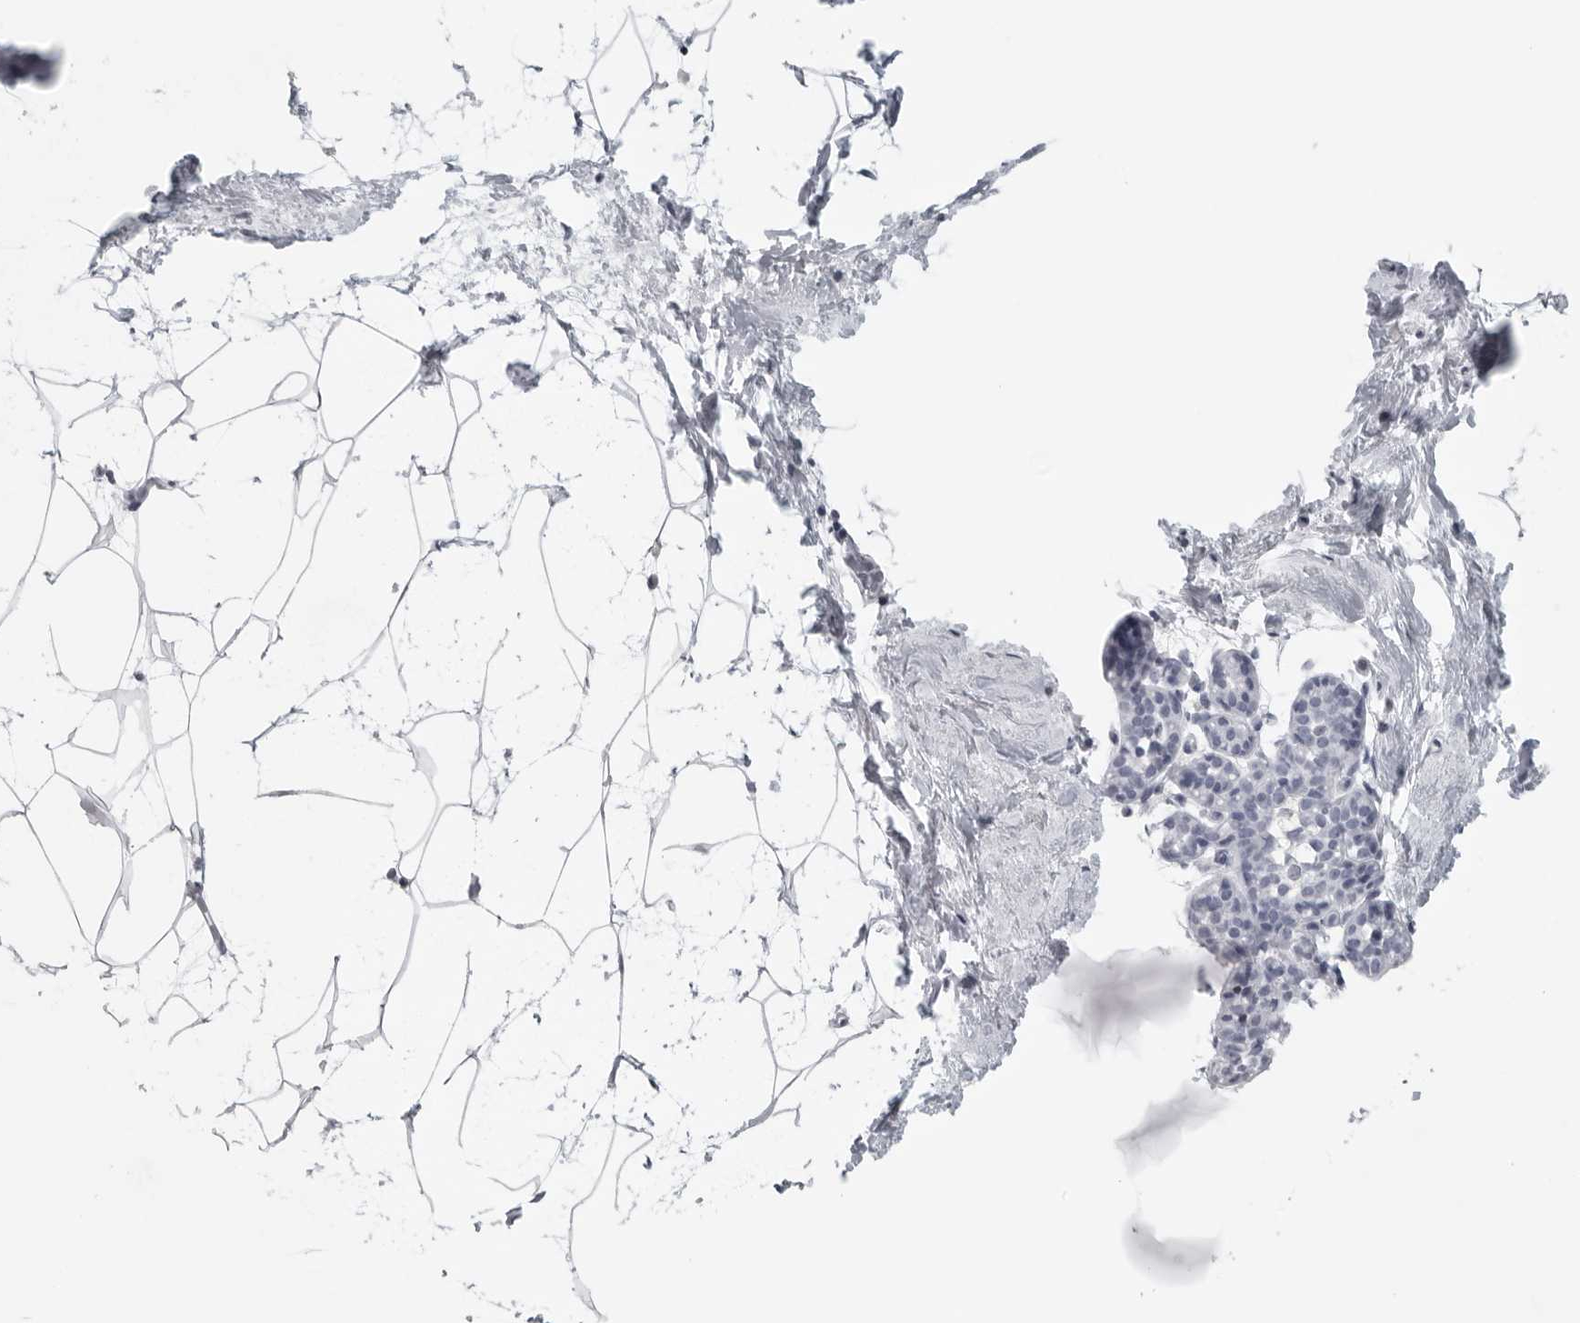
{"staining": {"intensity": "negative", "quantity": "none", "location": "none"}, "tissue": "breast", "cell_type": "Adipocytes", "image_type": "normal", "snomed": [{"axis": "morphology", "description": "Normal tissue, NOS"}, {"axis": "topography", "description": "Breast"}], "caption": "Immunohistochemistry (IHC) of benign human breast displays no expression in adipocytes.", "gene": "SATB2", "patient": {"sex": "female", "age": 62}}